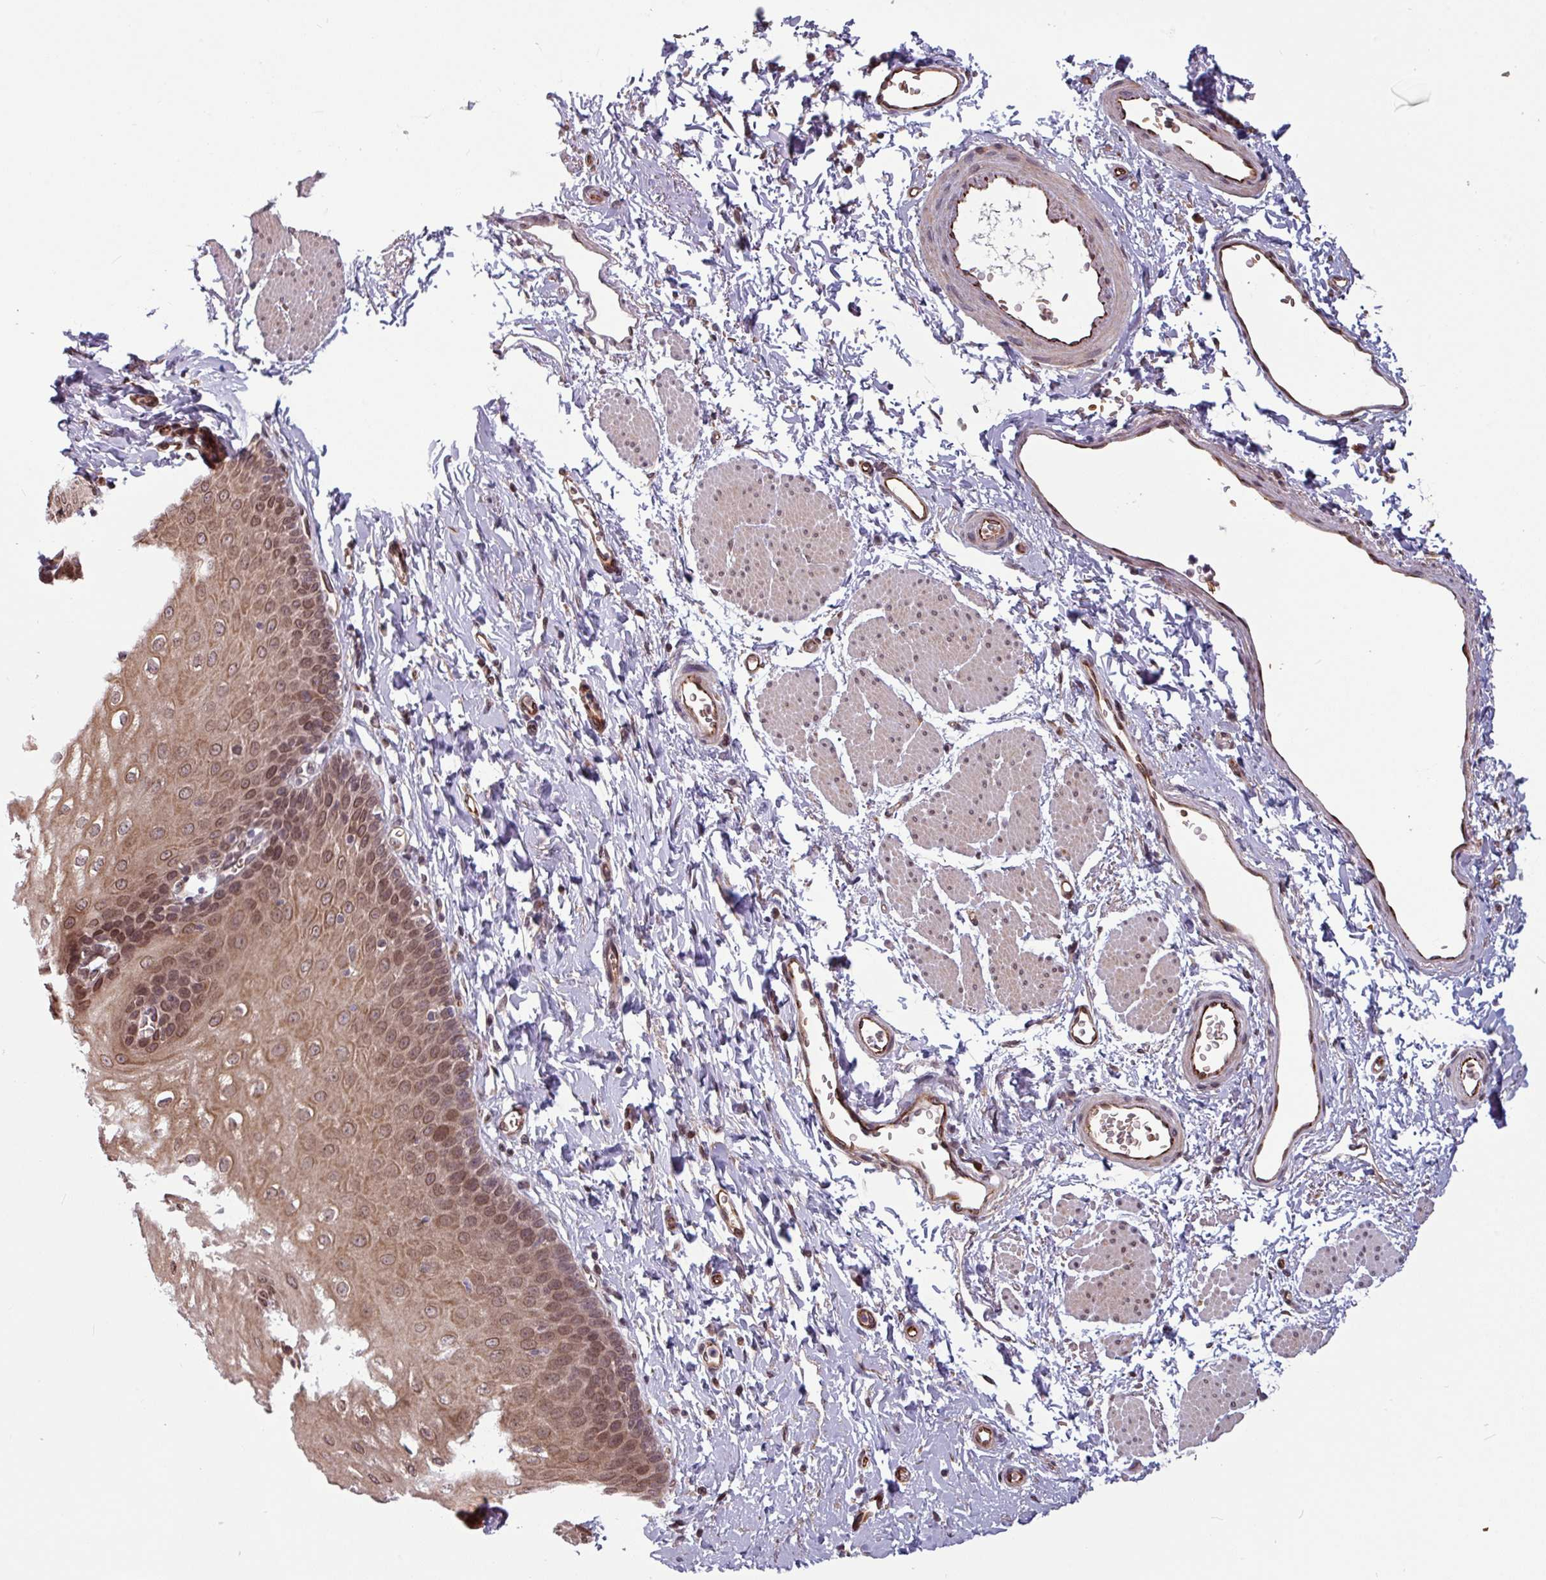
{"staining": {"intensity": "moderate", "quantity": ">75%", "location": "cytoplasmic/membranous,nuclear"}, "tissue": "esophagus", "cell_type": "Squamous epithelial cells", "image_type": "normal", "snomed": [{"axis": "morphology", "description": "Normal tissue, NOS"}, {"axis": "topography", "description": "Esophagus"}], "caption": "There is medium levels of moderate cytoplasmic/membranous,nuclear positivity in squamous epithelial cells of unremarkable esophagus, as demonstrated by immunohistochemical staining (brown color).", "gene": "RBM4B", "patient": {"sex": "male", "age": 70}}